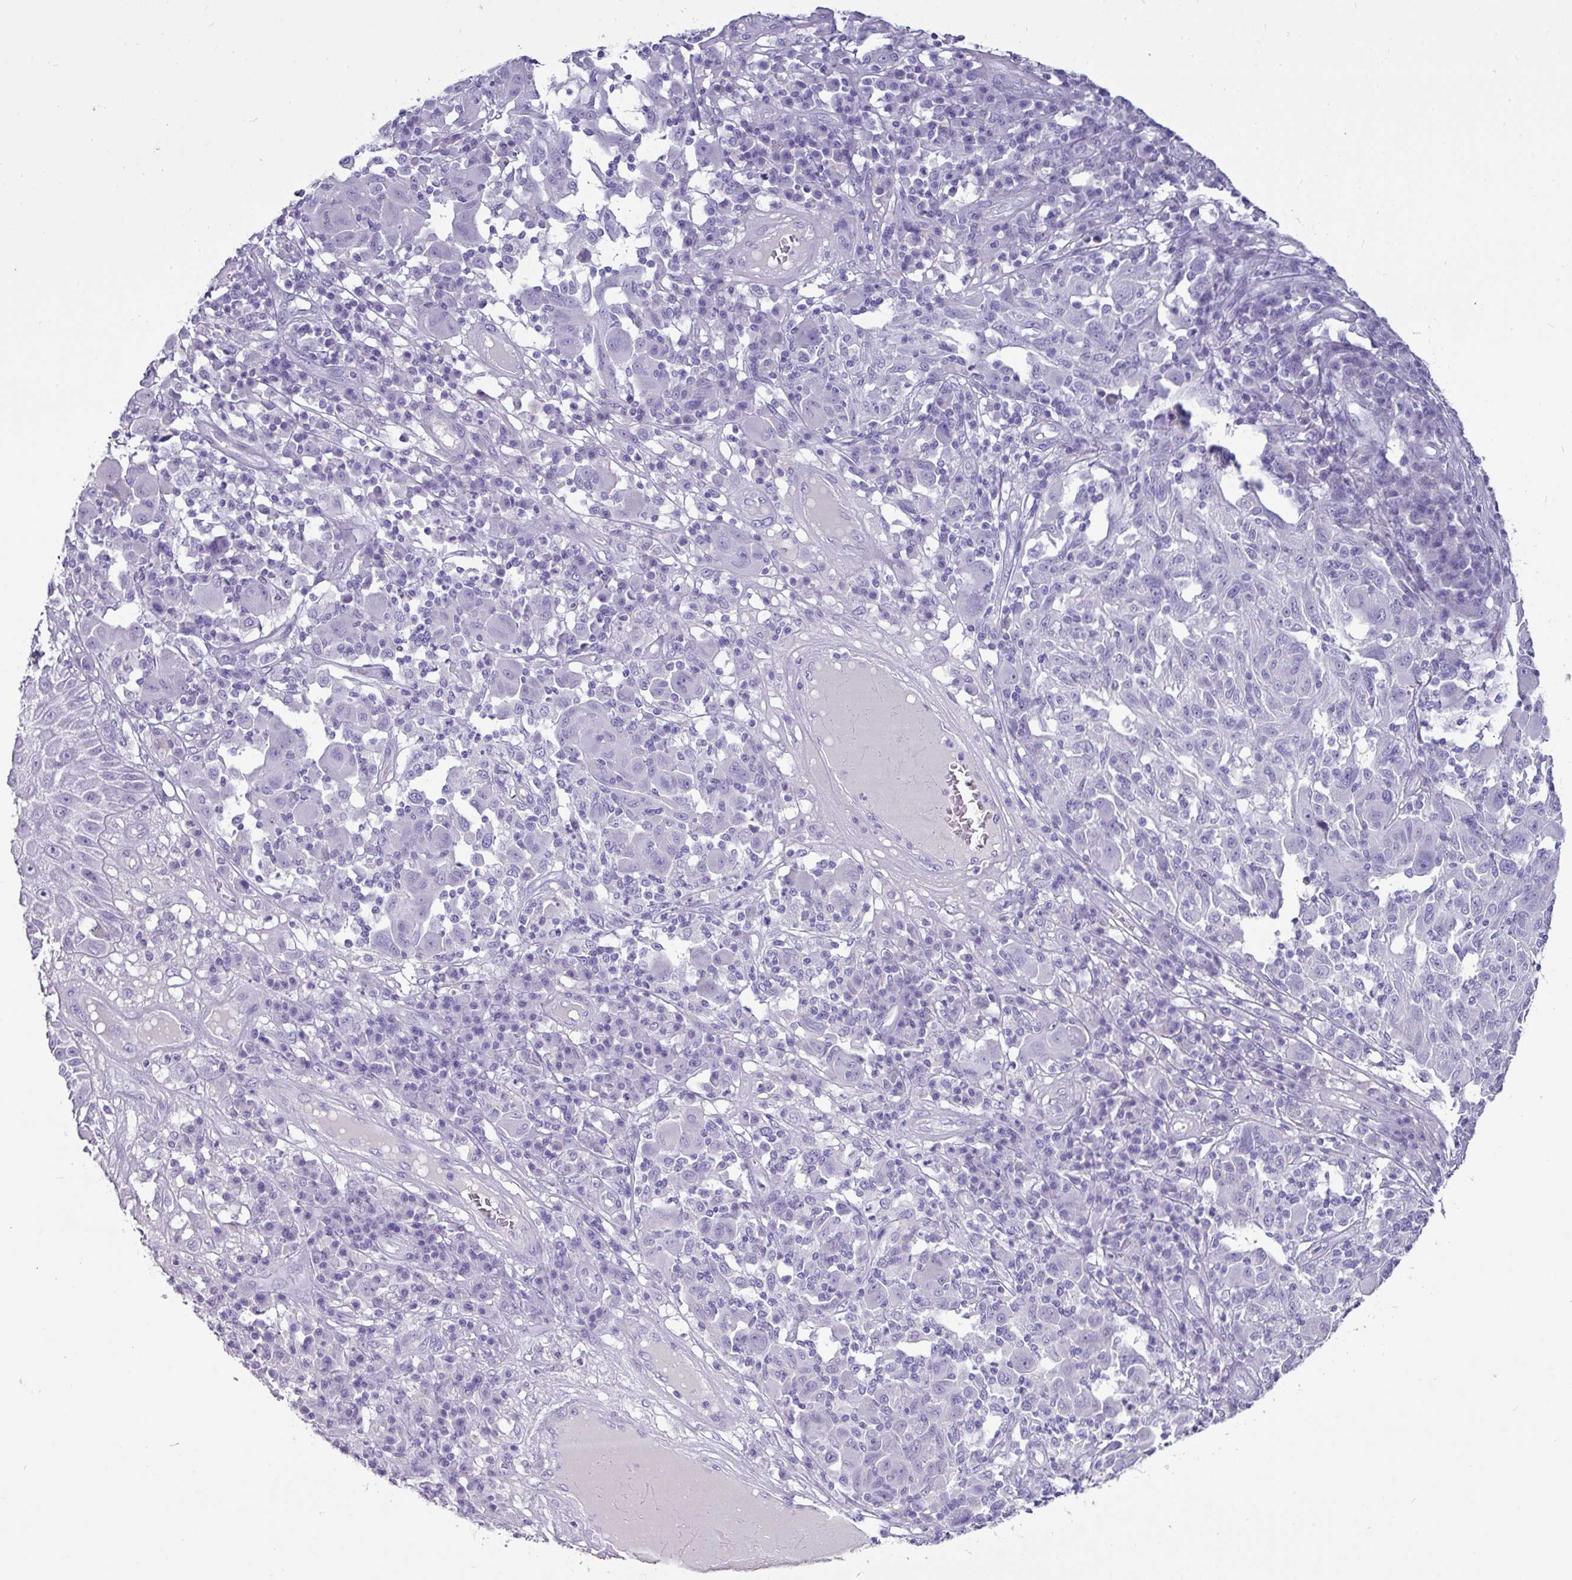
{"staining": {"intensity": "negative", "quantity": "none", "location": "none"}, "tissue": "melanoma", "cell_type": "Tumor cells", "image_type": "cancer", "snomed": [{"axis": "morphology", "description": "Malignant melanoma, NOS"}, {"axis": "topography", "description": "Skin"}], "caption": "There is no significant expression in tumor cells of malignant melanoma. (DAB (3,3'-diaminobenzidine) immunohistochemistry with hematoxylin counter stain).", "gene": "GSTA3", "patient": {"sex": "male", "age": 53}}